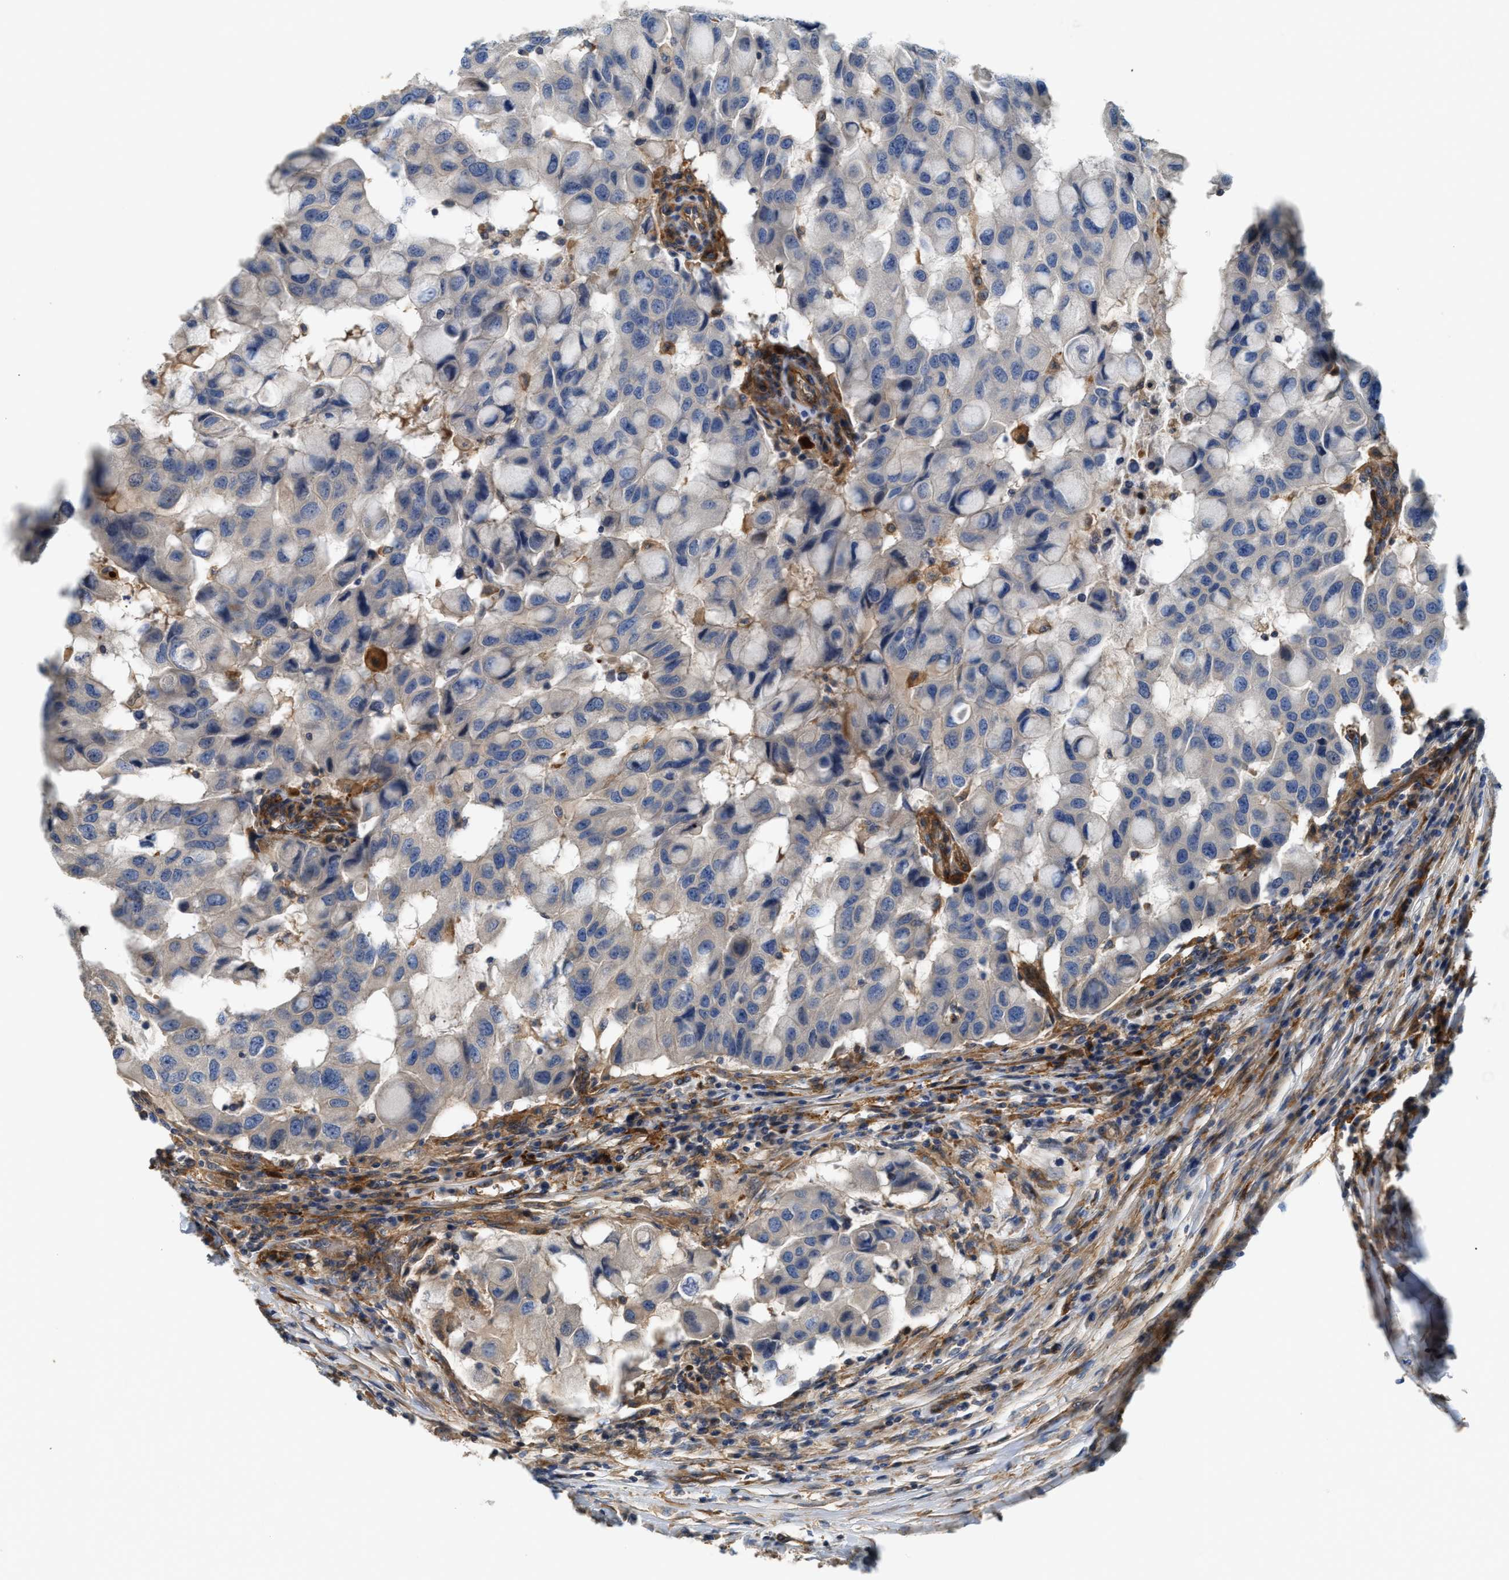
{"staining": {"intensity": "negative", "quantity": "none", "location": "none"}, "tissue": "breast cancer", "cell_type": "Tumor cells", "image_type": "cancer", "snomed": [{"axis": "morphology", "description": "Duct carcinoma"}, {"axis": "topography", "description": "Breast"}], "caption": "A photomicrograph of human breast cancer (intraductal carcinoma) is negative for staining in tumor cells.", "gene": "NSUN7", "patient": {"sex": "female", "age": 27}}